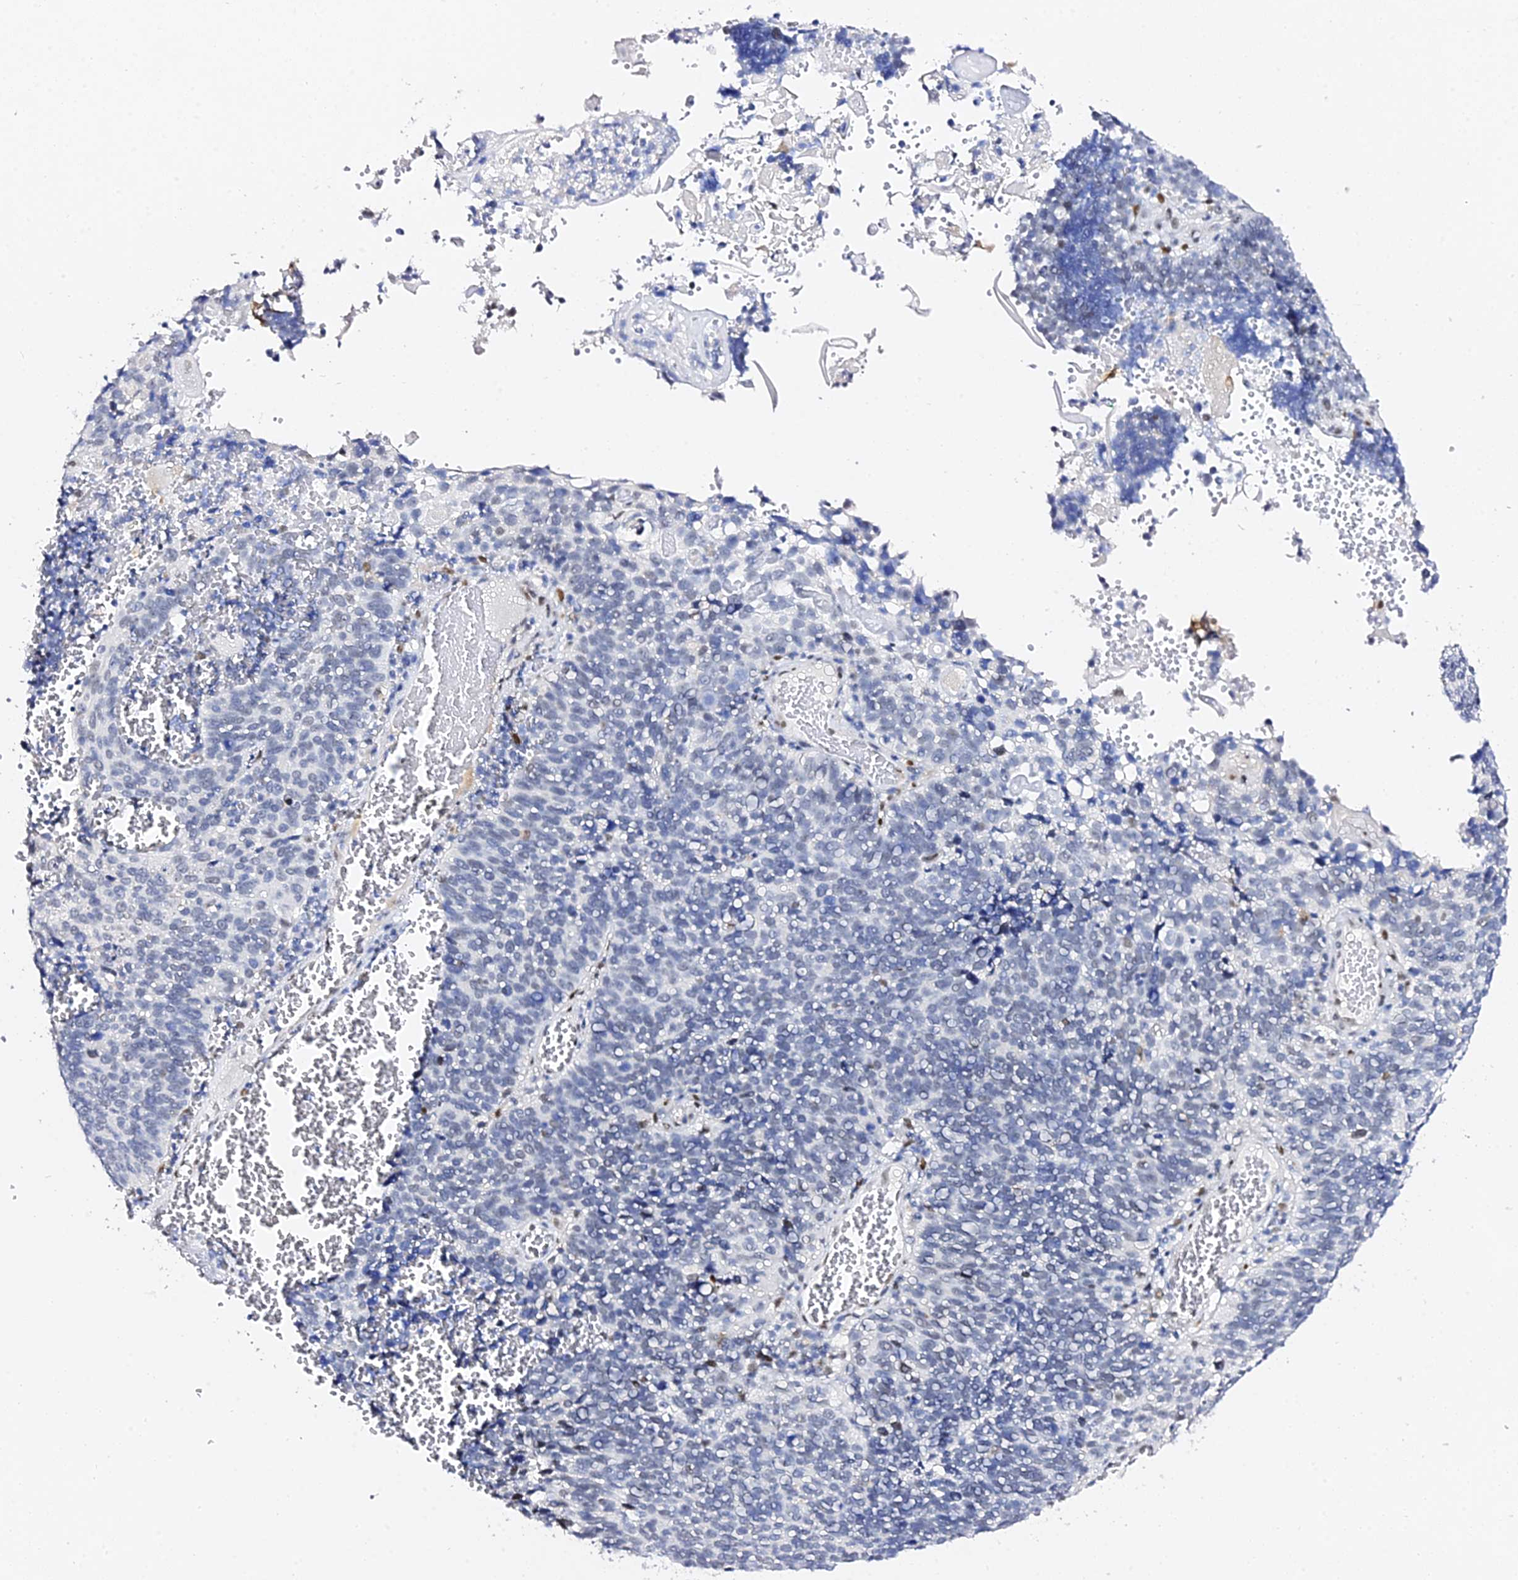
{"staining": {"intensity": "negative", "quantity": "none", "location": "none"}, "tissue": "cervical cancer", "cell_type": "Tumor cells", "image_type": "cancer", "snomed": [{"axis": "morphology", "description": "Squamous cell carcinoma, NOS"}, {"axis": "topography", "description": "Cervix"}], "caption": "Squamous cell carcinoma (cervical) was stained to show a protein in brown. There is no significant expression in tumor cells. Nuclei are stained in blue.", "gene": "POFUT2", "patient": {"sex": "female", "age": 39}}